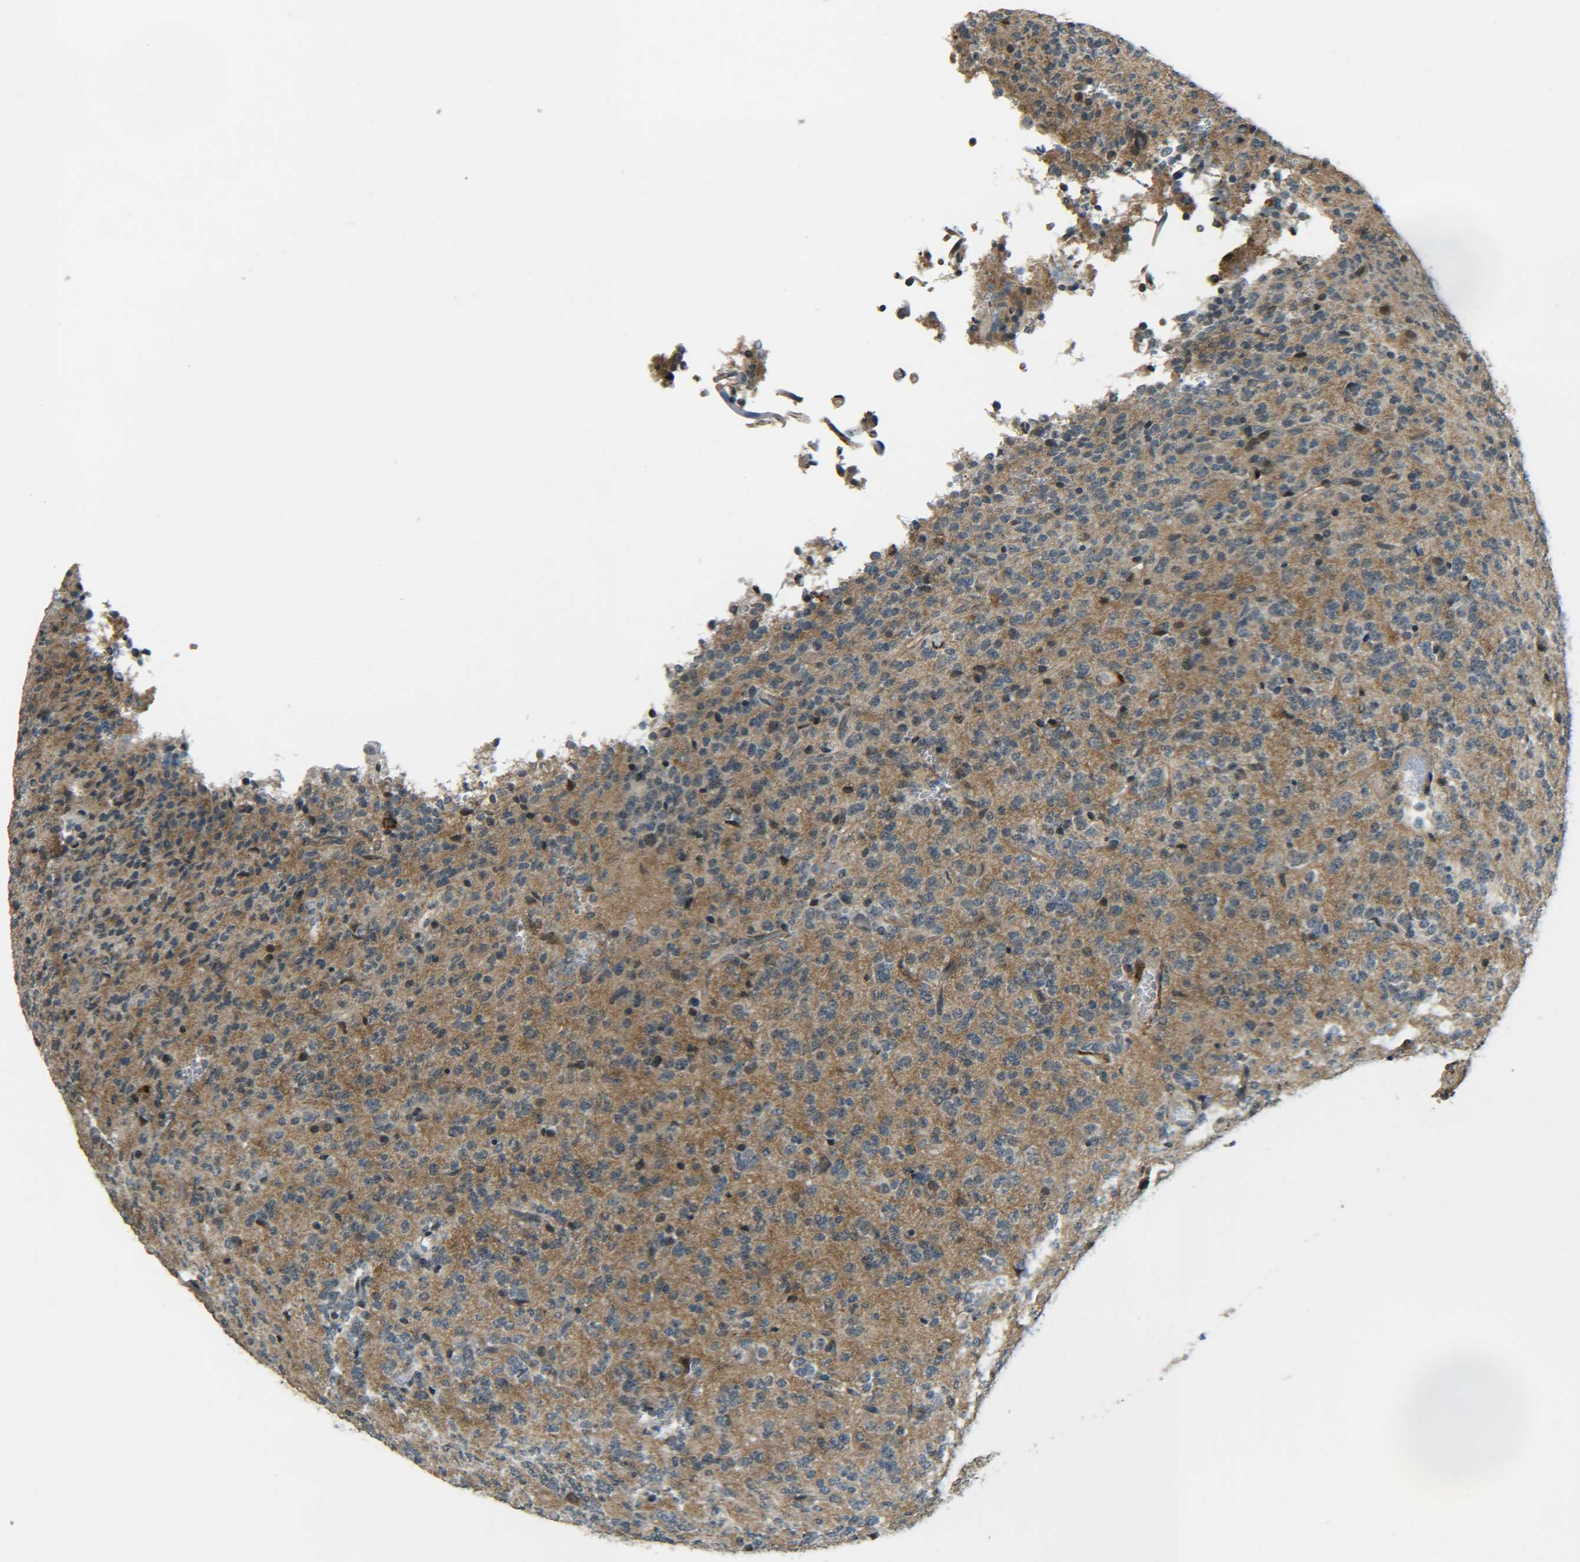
{"staining": {"intensity": "moderate", "quantity": "<25%", "location": "cytoplasmic/membranous"}, "tissue": "glioma", "cell_type": "Tumor cells", "image_type": "cancer", "snomed": [{"axis": "morphology", "description": "Glioma, malignant, Low grade"}, {"axis": "topography", "description": "Brain"}], "caption": "Tumor cells demonstrate low levels of moderate cytoplasmic/membranous positivity in about <25% of cells in glioma.", "gene": "DAB2", "patient": {"sex": "male", "age": 38}}